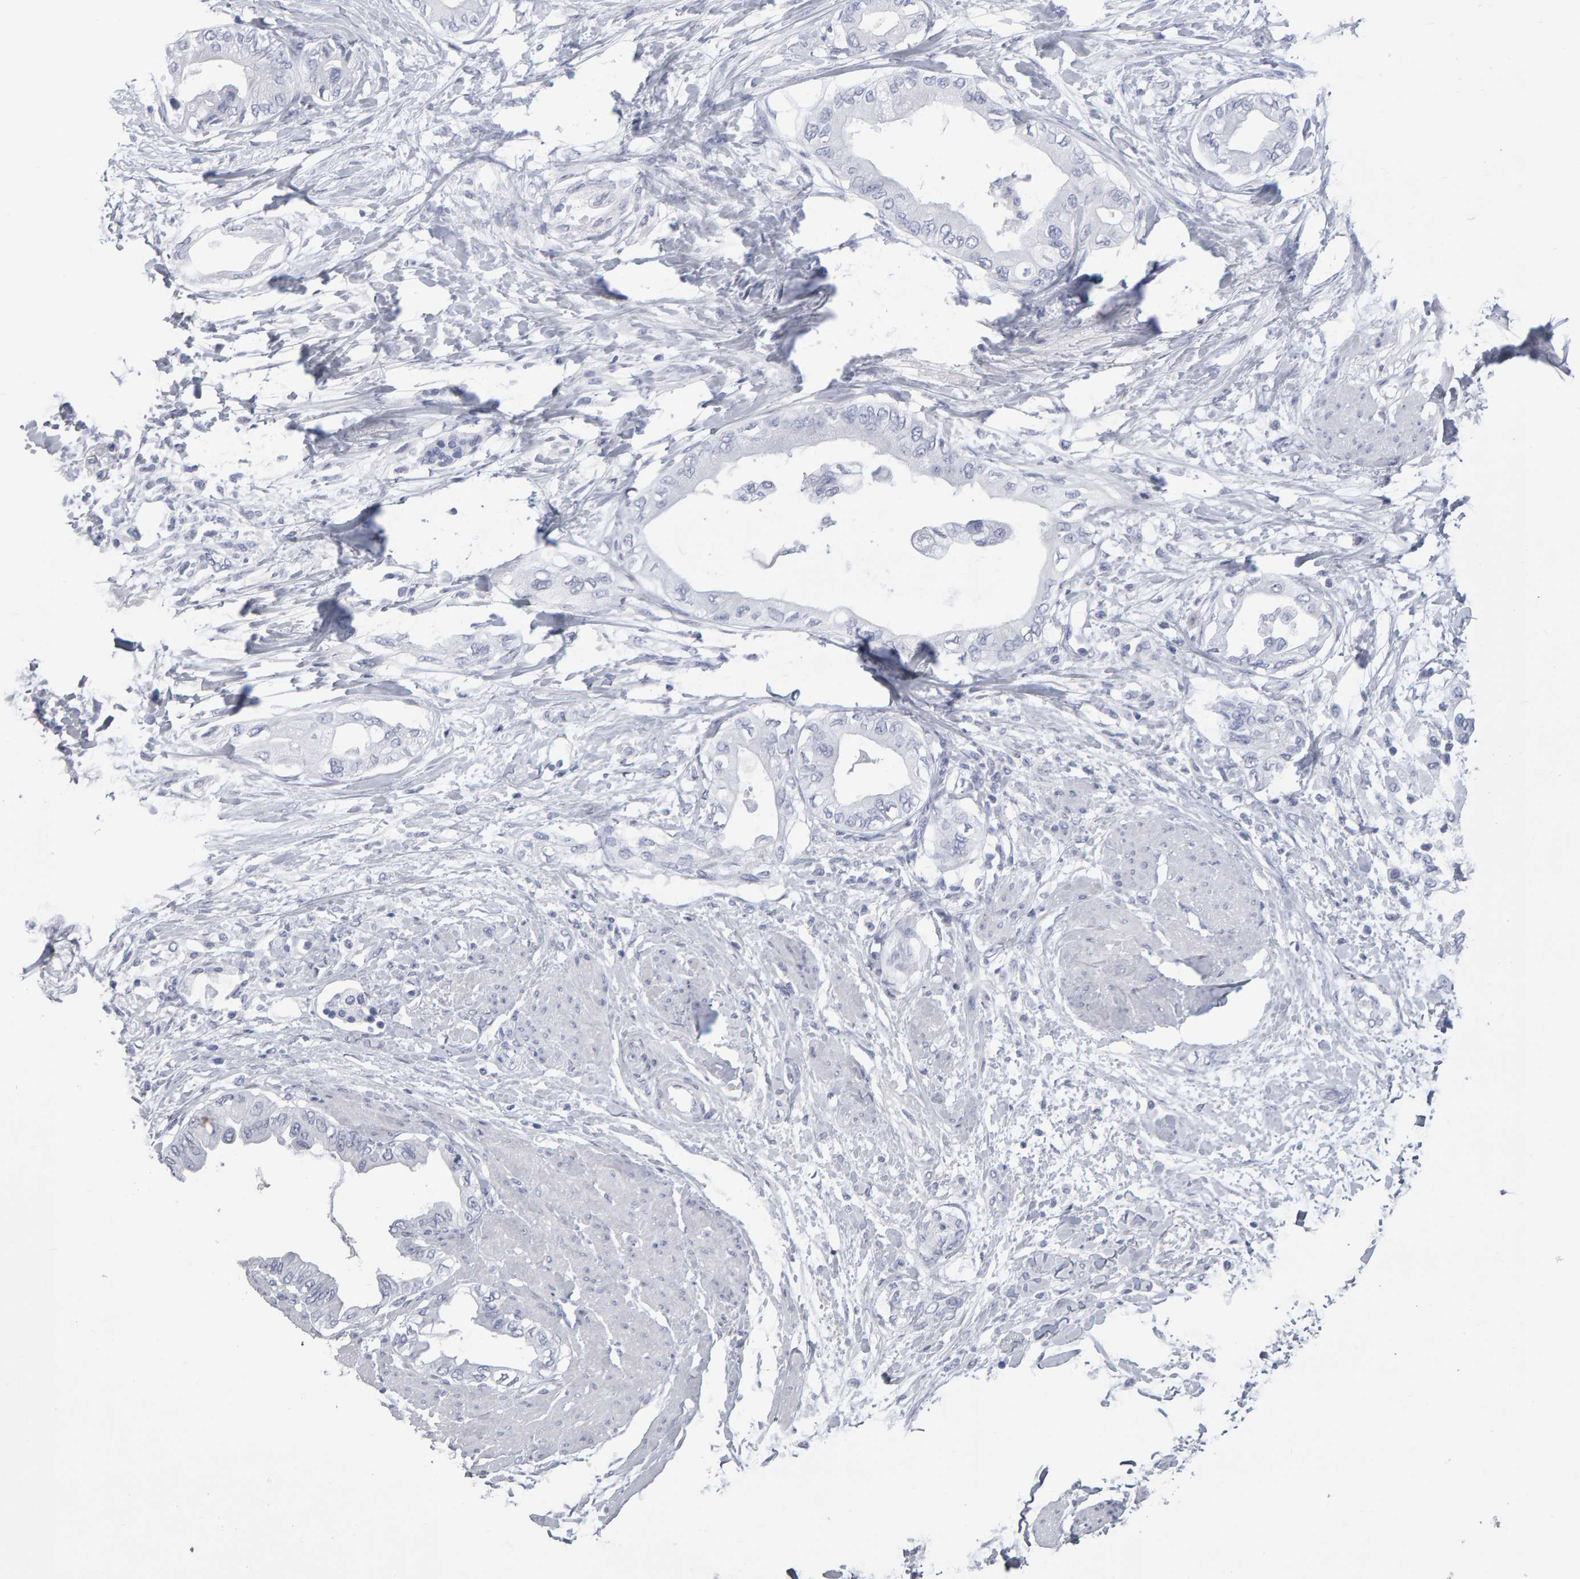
{"staining": {"intensity": "negative", "quantity": "none", "location": "none"}, "tissue": "pancreatic cancer", "cell_type": "Tumor cells", "image_type": "cancer", "snomed": [{"axis": "morphology", "description": "Normal tissue, NOS"}, {"axis": "morphology", "description": "Adenocarcinoma, NOS"}, {"axis": "topography", "description": "Pancreas"}, {"axis": "topography", "description": "Duodenum"}], "caption": "Tumor cells are negative for protein expression in human pancreatic cancer. The staining is performed using DAB brown chromogen with nuclei counter-stained in using hematoxylin.", "gene": "NCDN", "patient": {"sex": "female", "age": 60}}